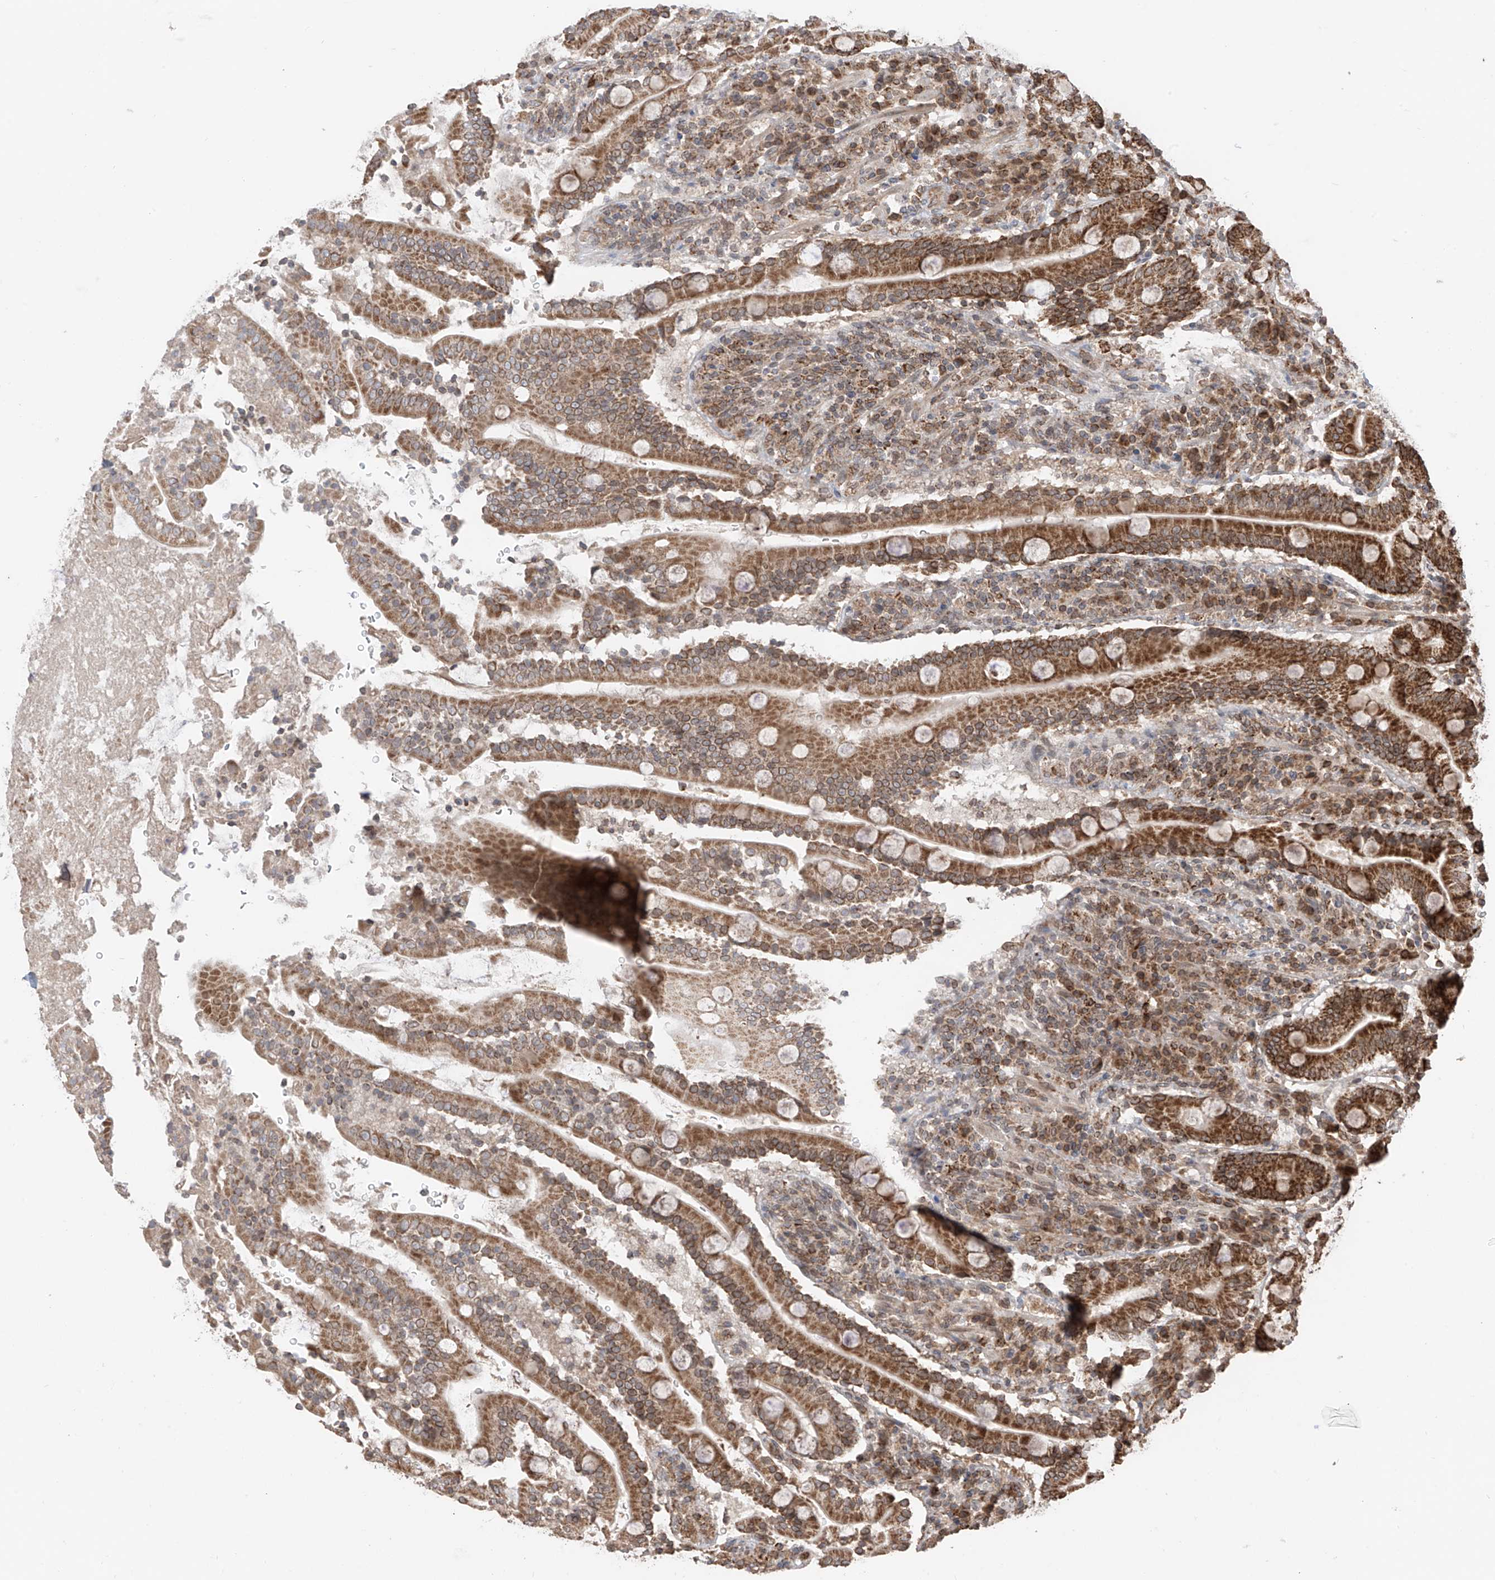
{"staining": {"intensity": "moderate", "quantity": ">75%", "location": "cytoplasmic/membranous"}, "tissue": "duodenum", "cell_type": "Glandular cells", "image_type": "normal", "snomed": [{"axis": "morphology", "description": "Normal tissue, NOS"}, {"axis": "topography", "description": "Duodenum"}], "caption": "High-magnification brightfield microscopy of benign duodenum stained with DAB (3,3'-diaminobenzidine) (brown) and counterstained with hematoxylin (blue). glandular cells exhibit moderate cytoplasmic/membranous expression is identified in about>75% of cells.", "gene": "AHCTF1", "patient": {"sex": "male", "age": 35}}